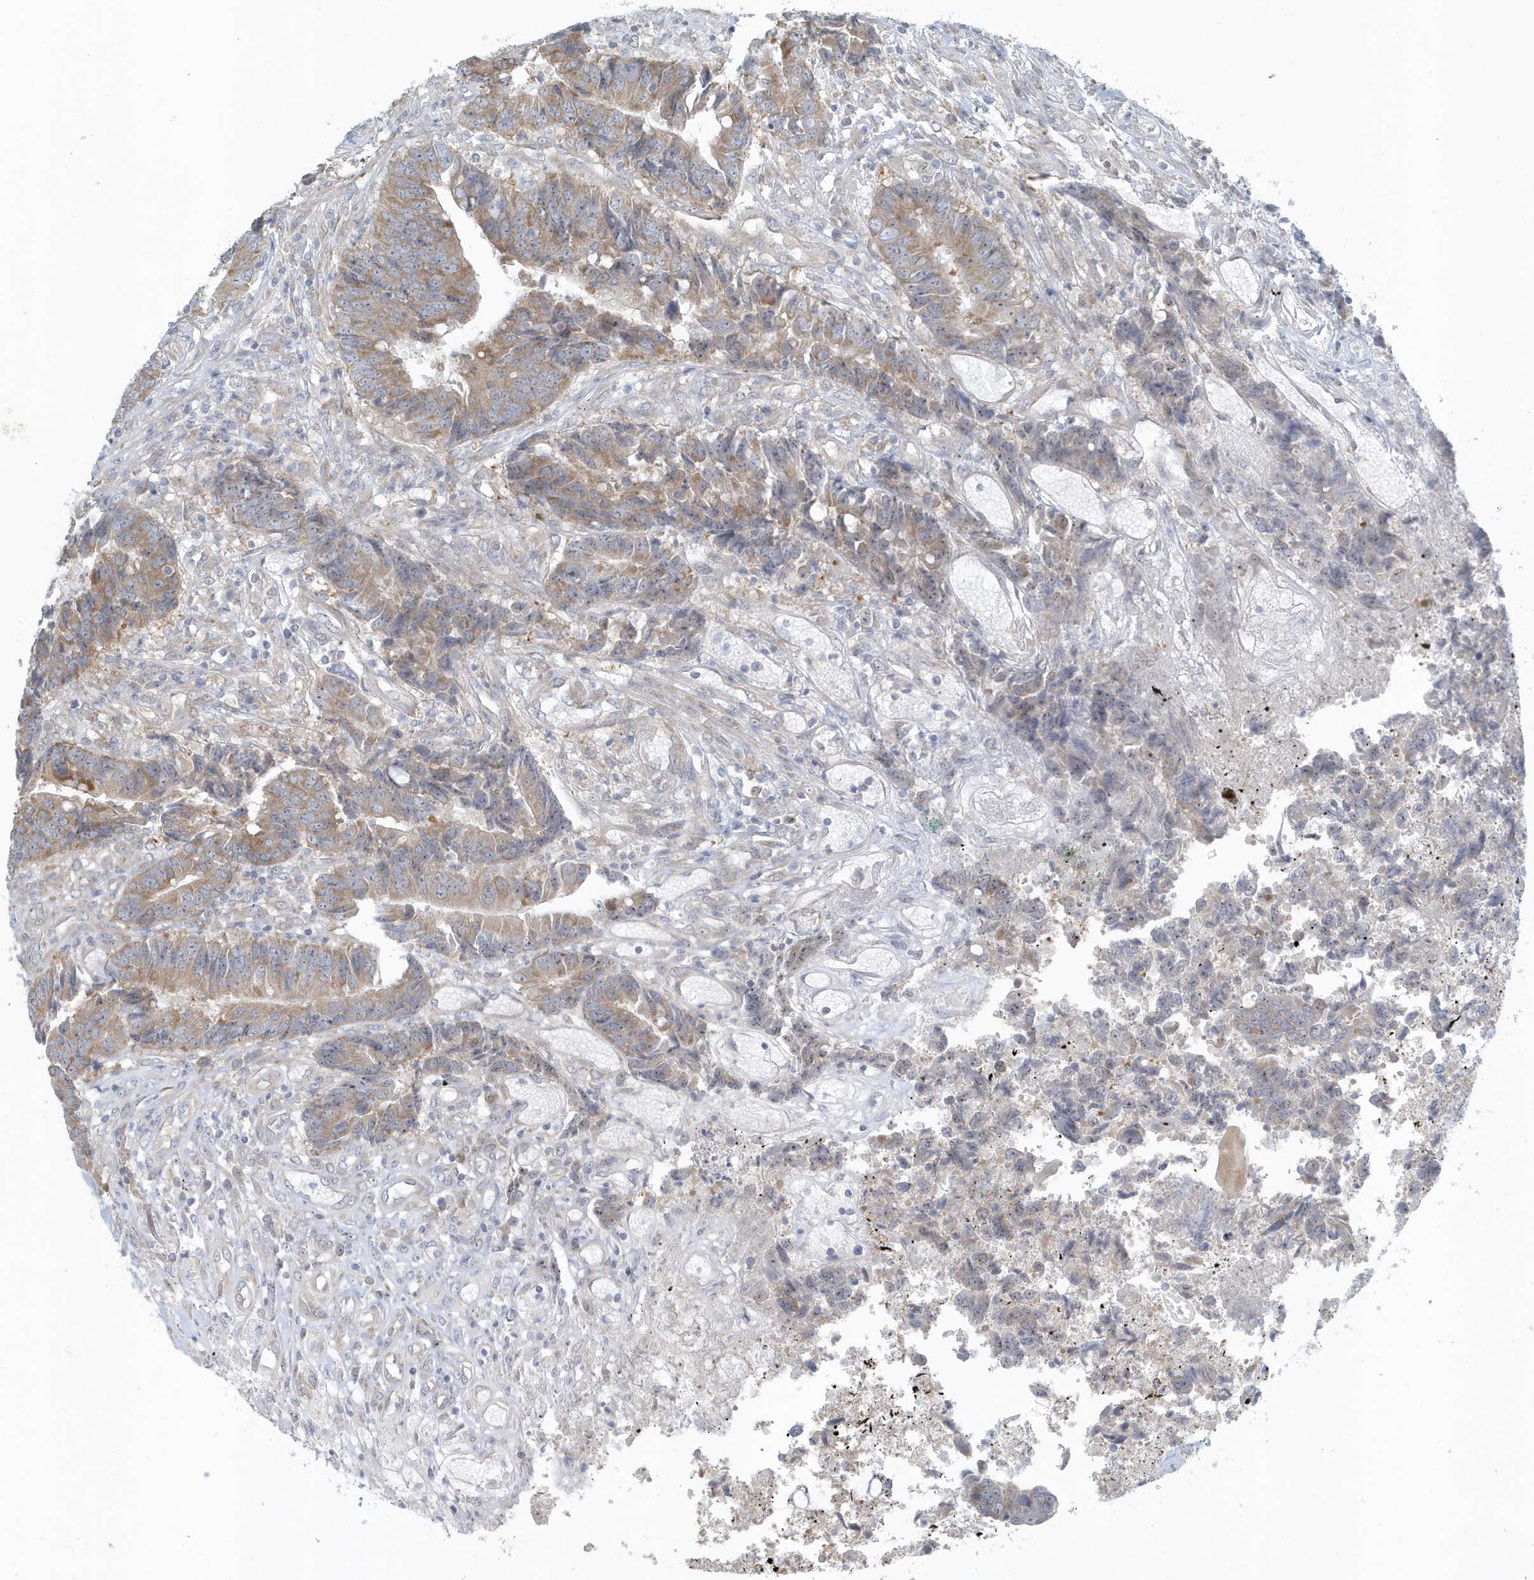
{"staining": {"intensity": "moderate", "quantity": ">75%", "location": "cytoplasmic/membranous"}, "tissue": "colorectal cancer", "cell_type": "Tumor cells", "image_type": "cancer", "snomed": [{"axis": "morphology", "description": "Adenocarcinoma, NOS"}, {"axis": "topography", "description": "Rectum"}], "caption": "A brown stain shows moderate cytoplasmic/membranous expression of a protein in human colorectal cancer tumor cells.", "gene": "SCN3A", "patient": {"sex": "male", "age": 84}}